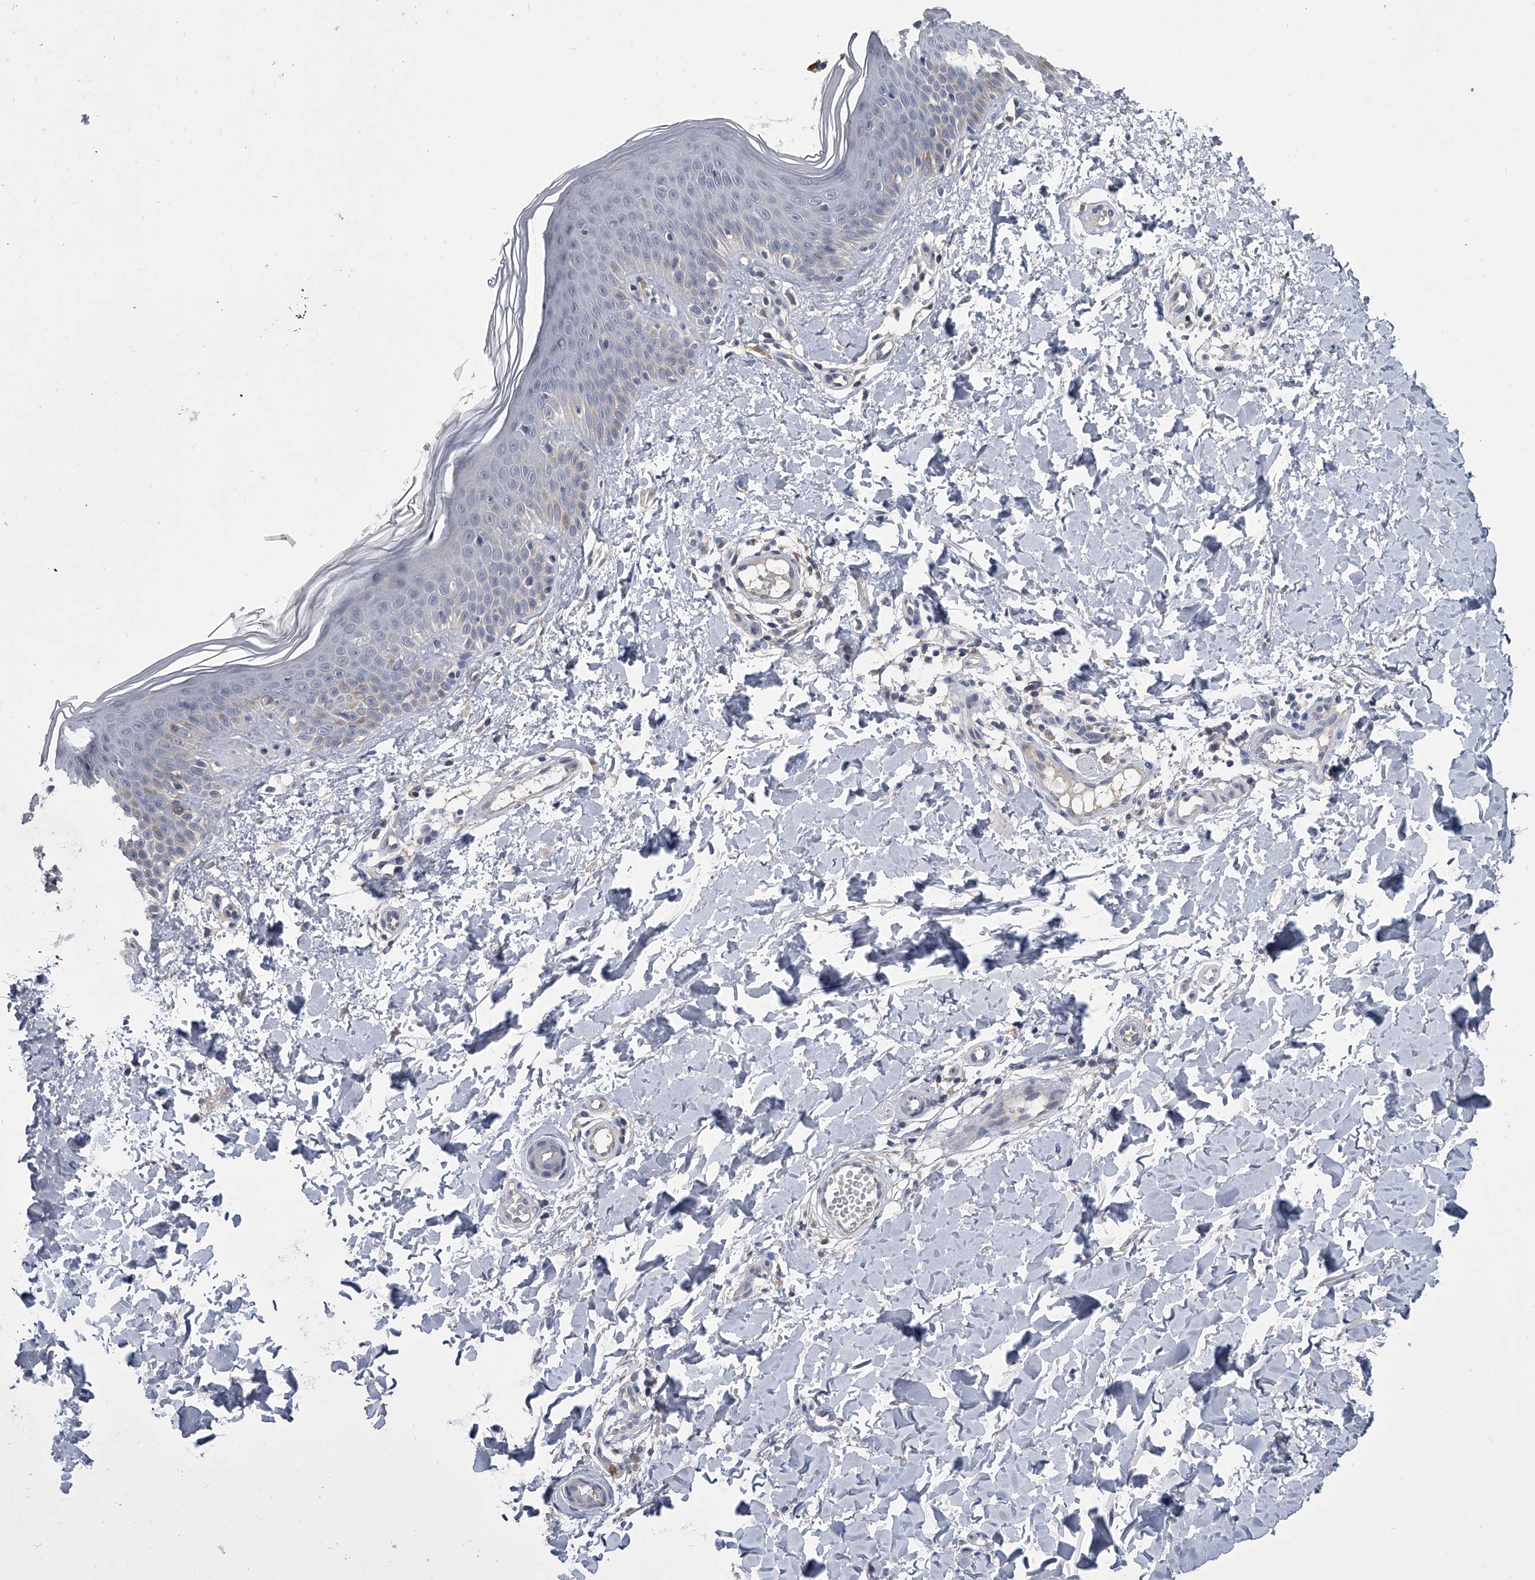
{"staining": {"intensity": "weak", "quantity": "25%-75%", "location": "cytoplasmic/membranous"}, "tissue": "skin", "cell_type": "Fibroblasts", "image_type": "normal", "snomed": [{"axis": "morphology", "description": "Normal tissue, NOS"}, {"axis": "topography", "description": "Skin"}], "caption": "A photomicrograph of human skin stained for a protein displays weak cytoplasmic/membranous brown staining in fibroblasts. The staining is performed using DAB brown chromogen to label protein expression. The nuclei are counter-stained blue using hematoxylin.", "gene": "MAP4K3", "patient": {"sex": "male", "age": 37}}